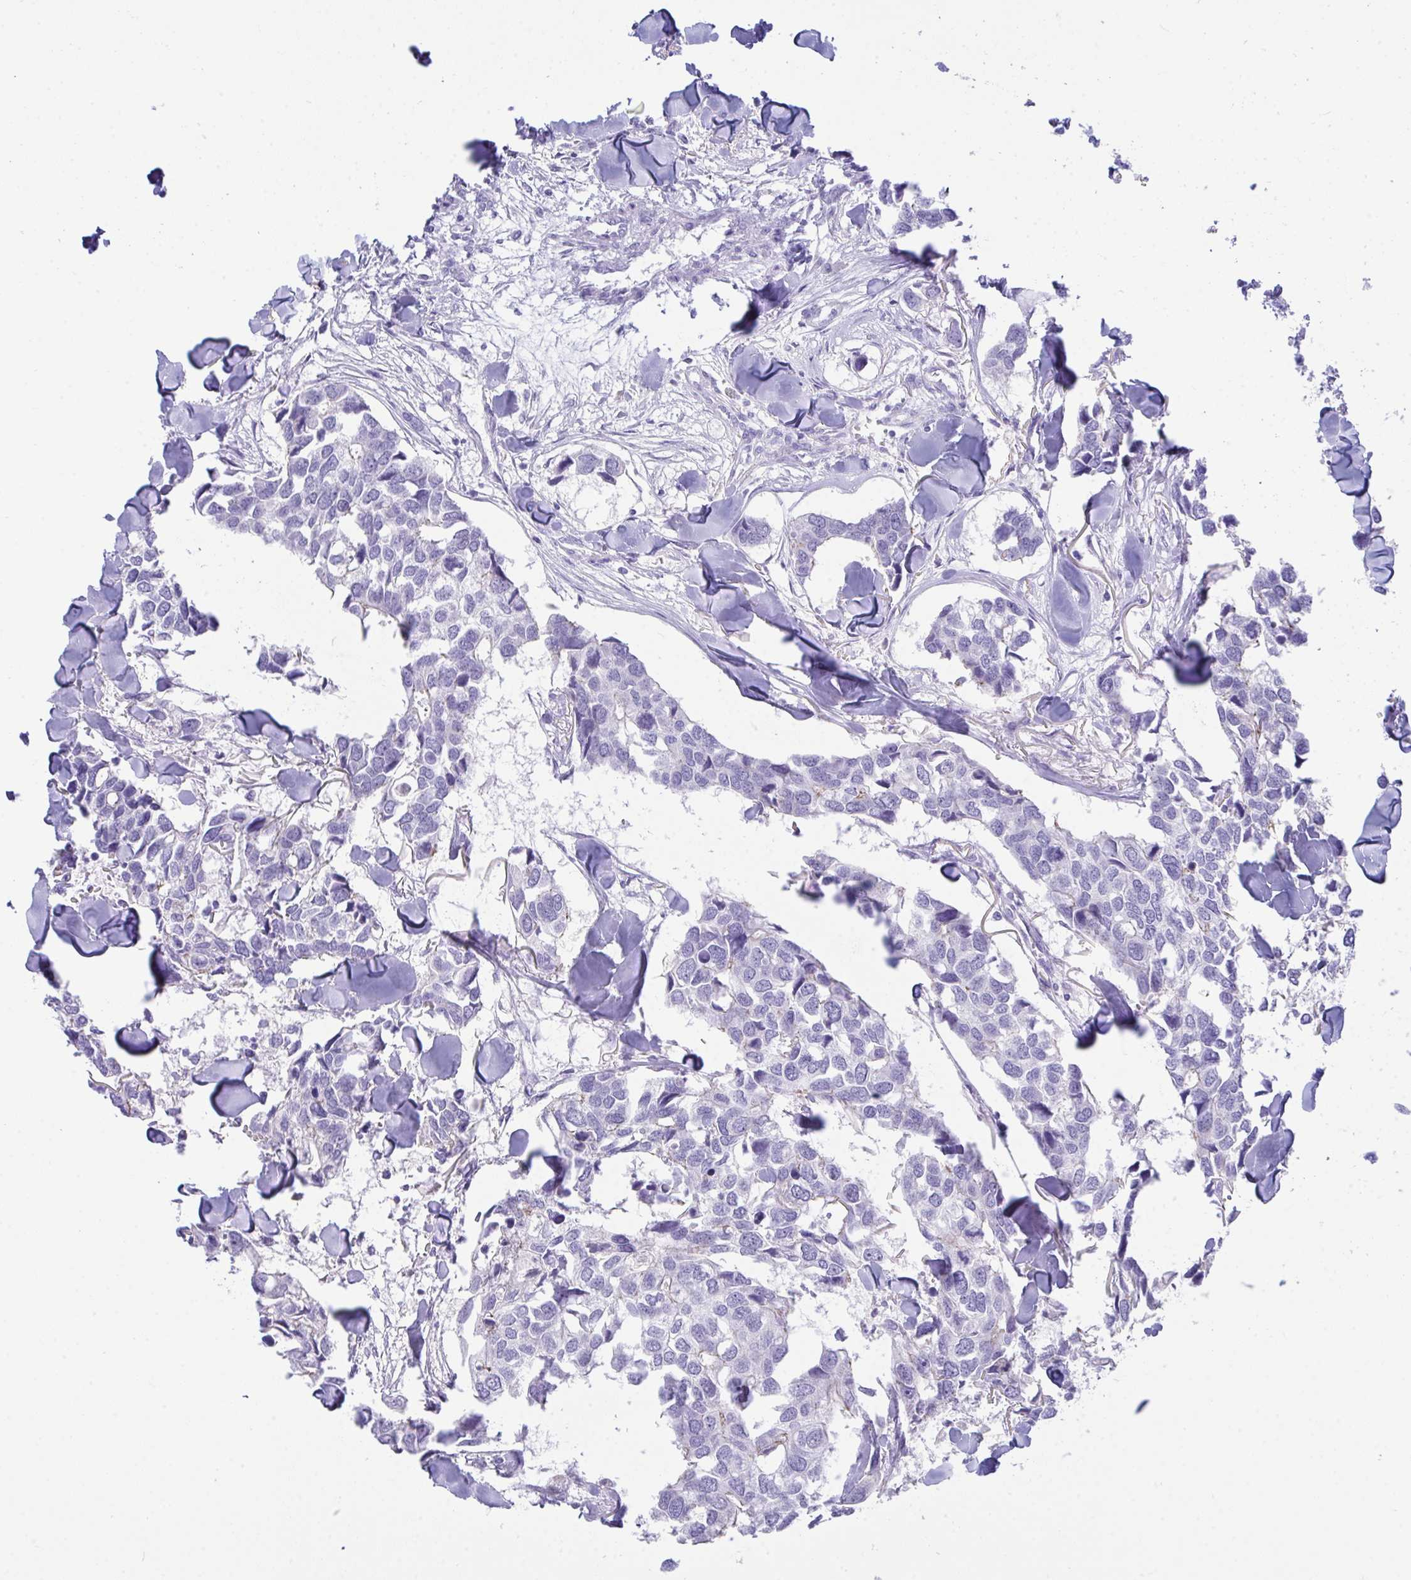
{"staining": {"intensity": "negative", "quantity": "none", "location": "none"}, "tissue": "breast cancer", "cell_type": "Tumor cells", "image_type": "cancer", "snomed": [{"axis": "morphology", "description": "Duct carcinoma"}, {"axis": "topography", "description": "Breast"}], "caption": "Immunohistochemical staining of human breast cancer demonstrates no significant expression in tumor cells. (Brightfield microscopy of DAB (3,3'-diaminobenzidine) immunohistochemistry at high magnification).", "gene": "GLB1L2", "patient": {"sex": "female", "age": 83}}